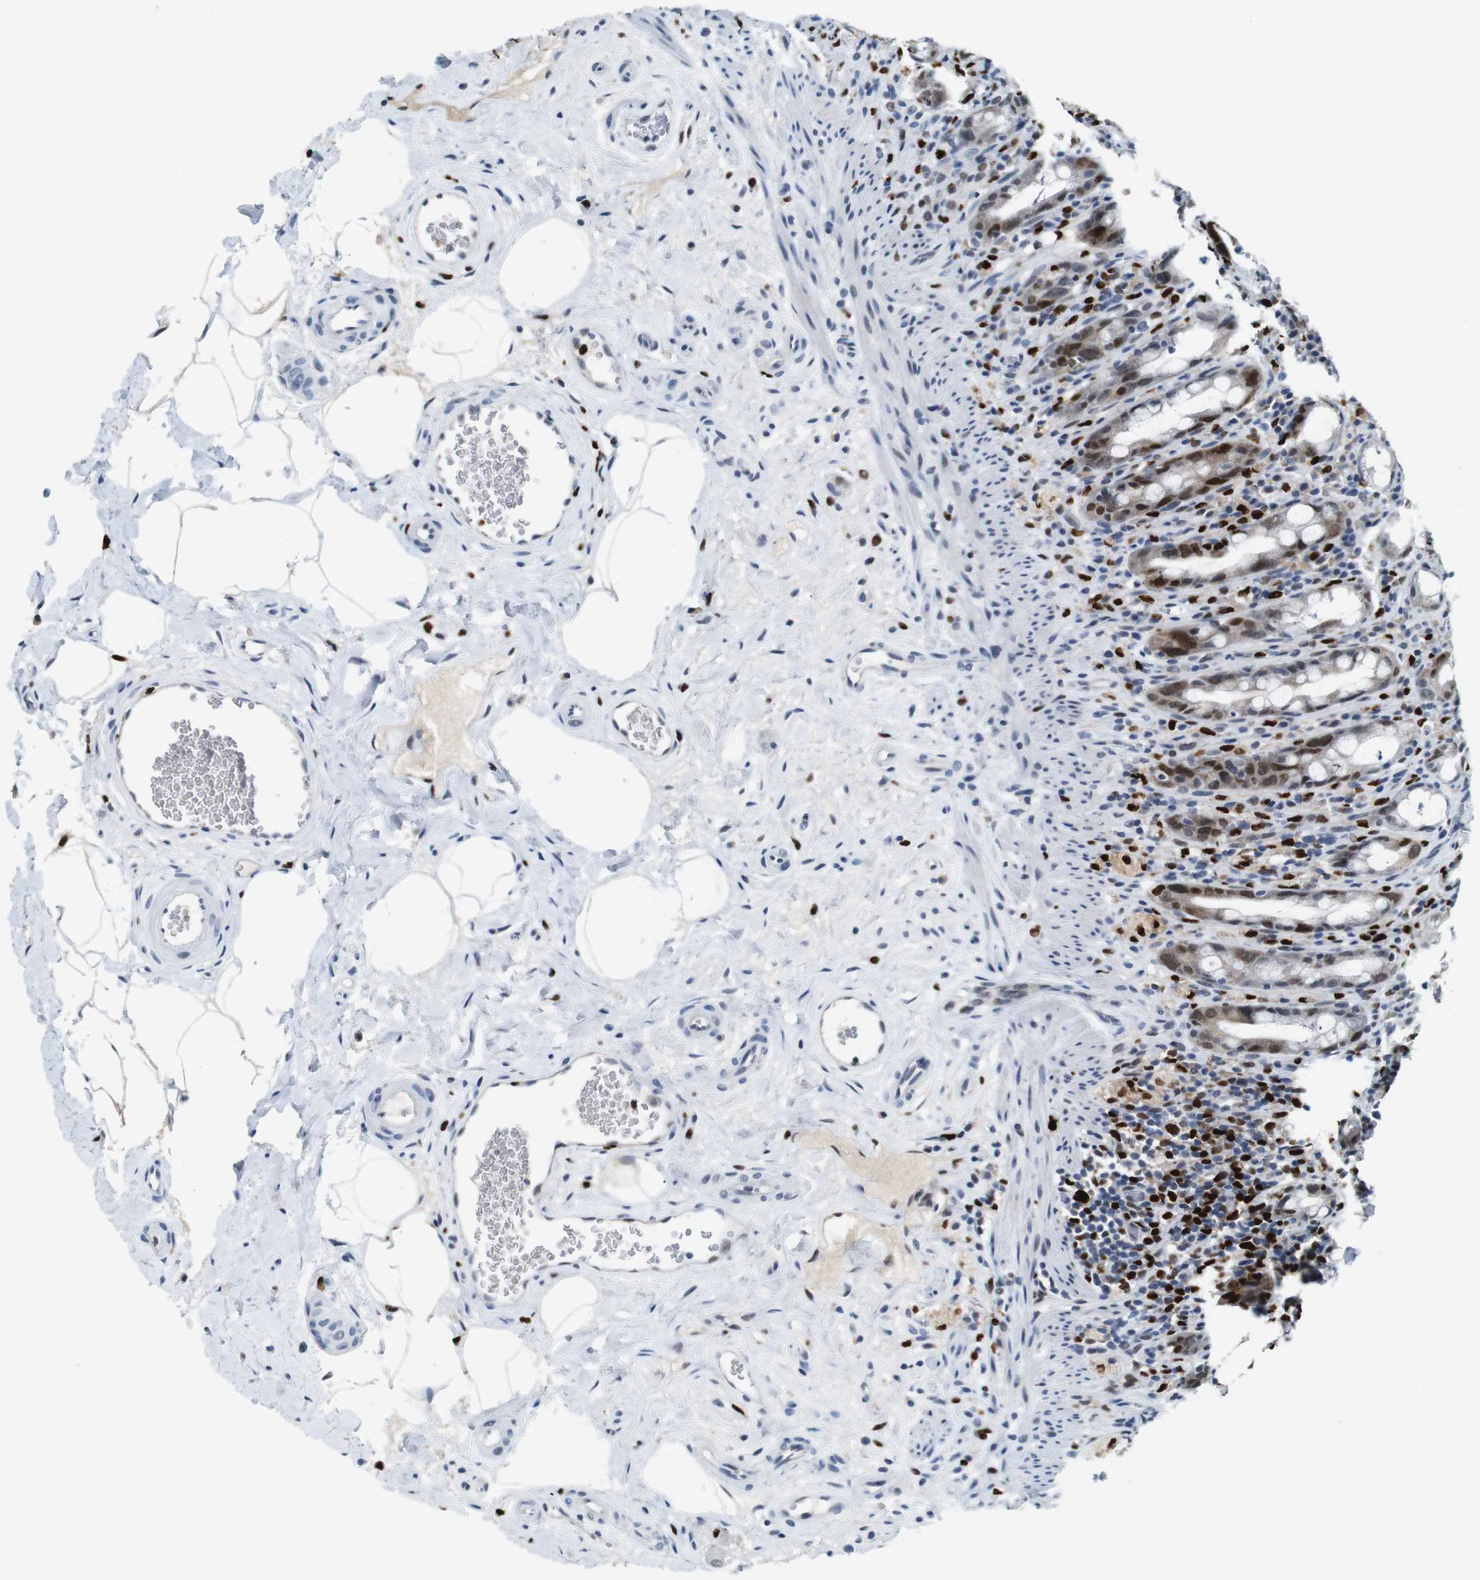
{"staining": {"intensity": "strong", "quantity": "25%-75%", "location": "nuclear"}, "tissue": "rectum", "cell_type": "Glandular cells", "image_type": "normal", "snomed": [{"axis": "morphology", "description": "Normal tissue, NOS"}, {"axis": "topography", "description": "Rectum"}], "caption": "Immunohistochemical staining of unremarkable human rectum shows high levels of strong nuclear positivity in about 25%-75% of glandular cells.", "gene": "IRF8", "patient": {"sex": "male", "age": 44}}